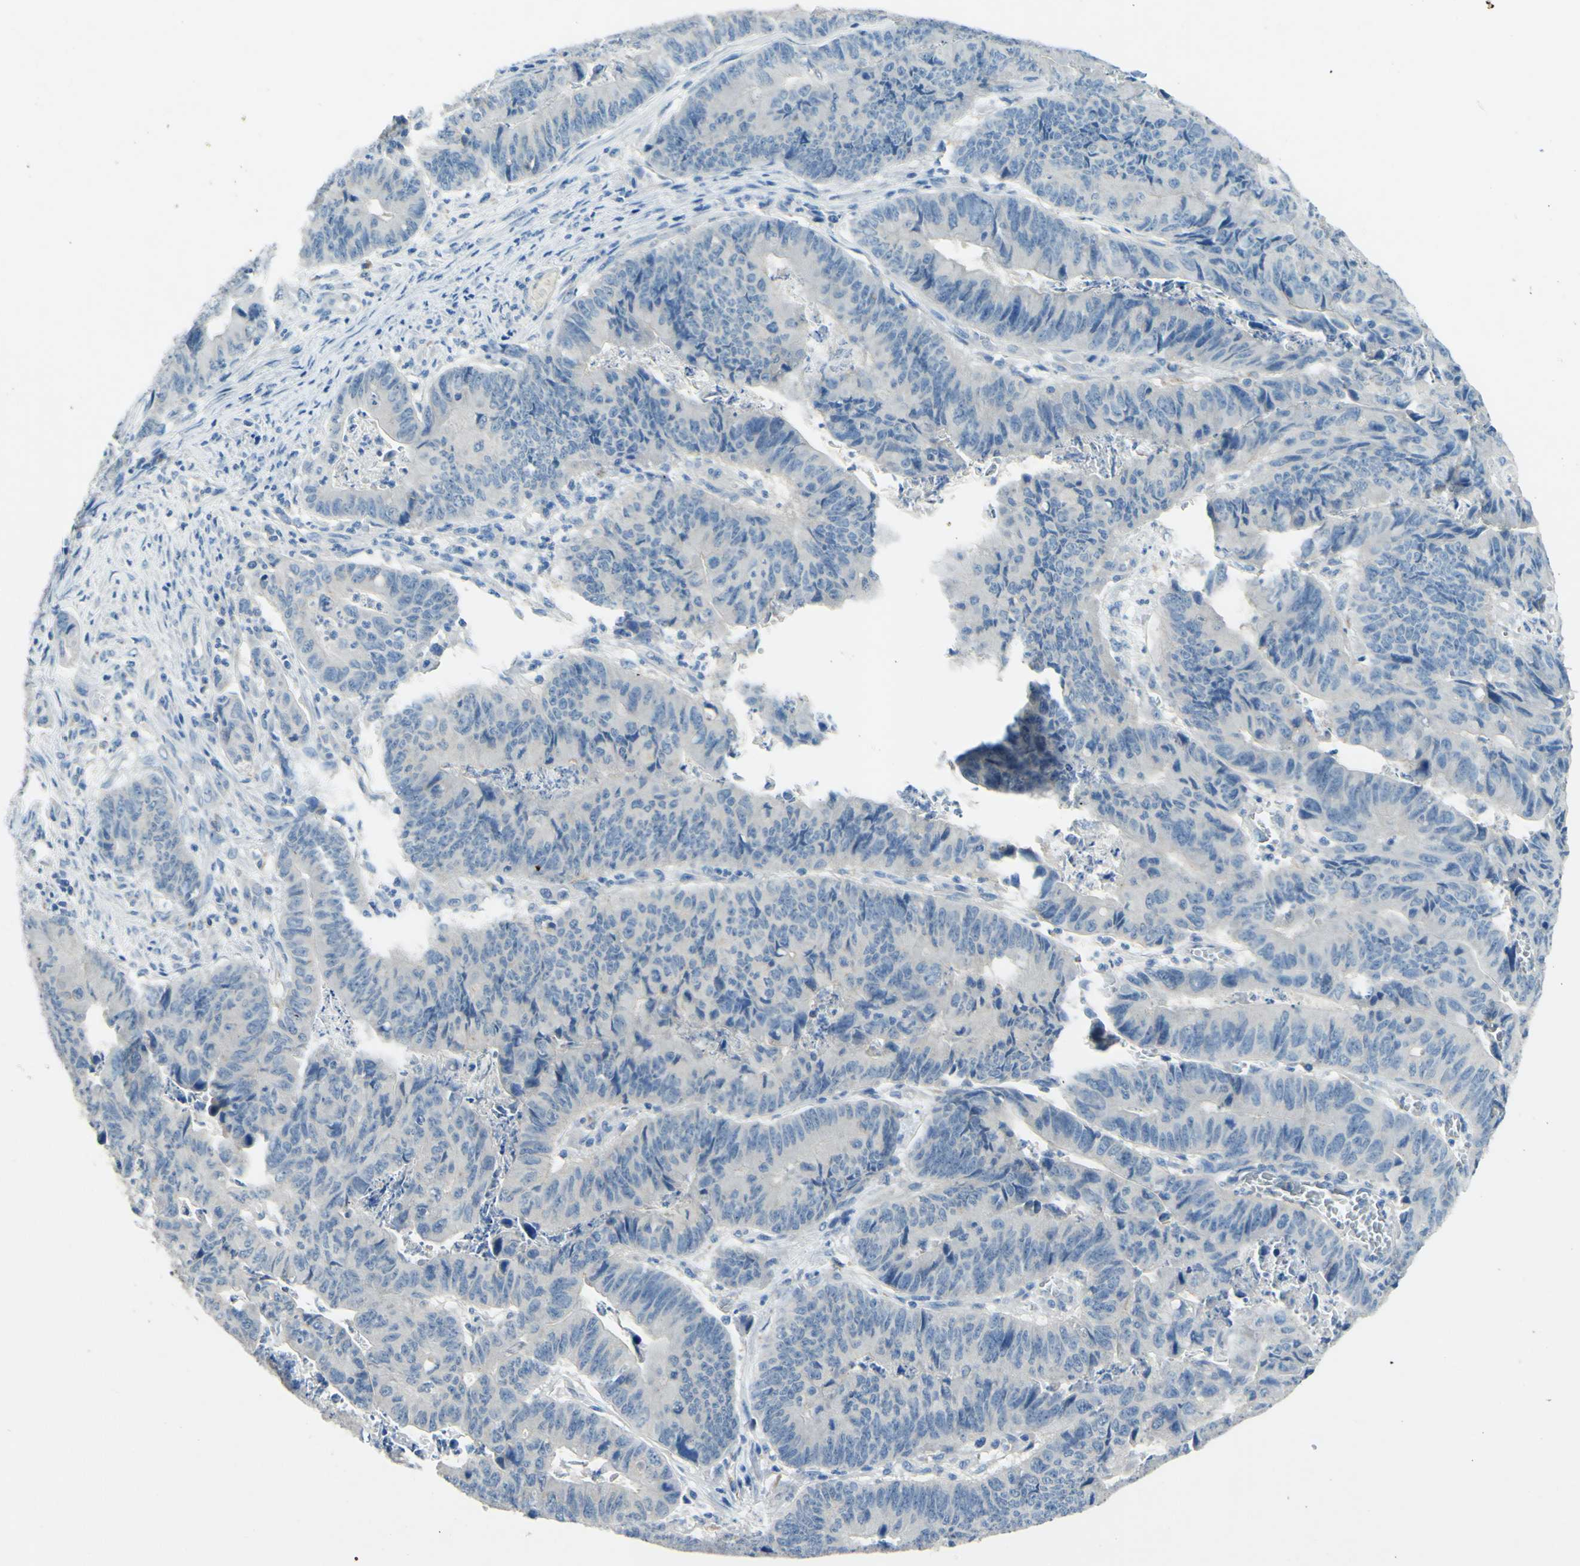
{"staining": {"intensity": "negative", "quantity": "none", "location": "none"}, "tissue": "stomach cancer", "cell_type": "Tumor cells", "image_type": "cancer", "snomed": [{"axis": "morphology", "description": "Adenocarcinoma, NOS"}, {"axis": "topography", "description": "Stomach, lower"}], "caption": "Tumor cells are negative for brown protein staining in stomach cancer (adenocarcinoma).", "gene": "CDH10", "patient": {"sex": "male", "age": 77}}